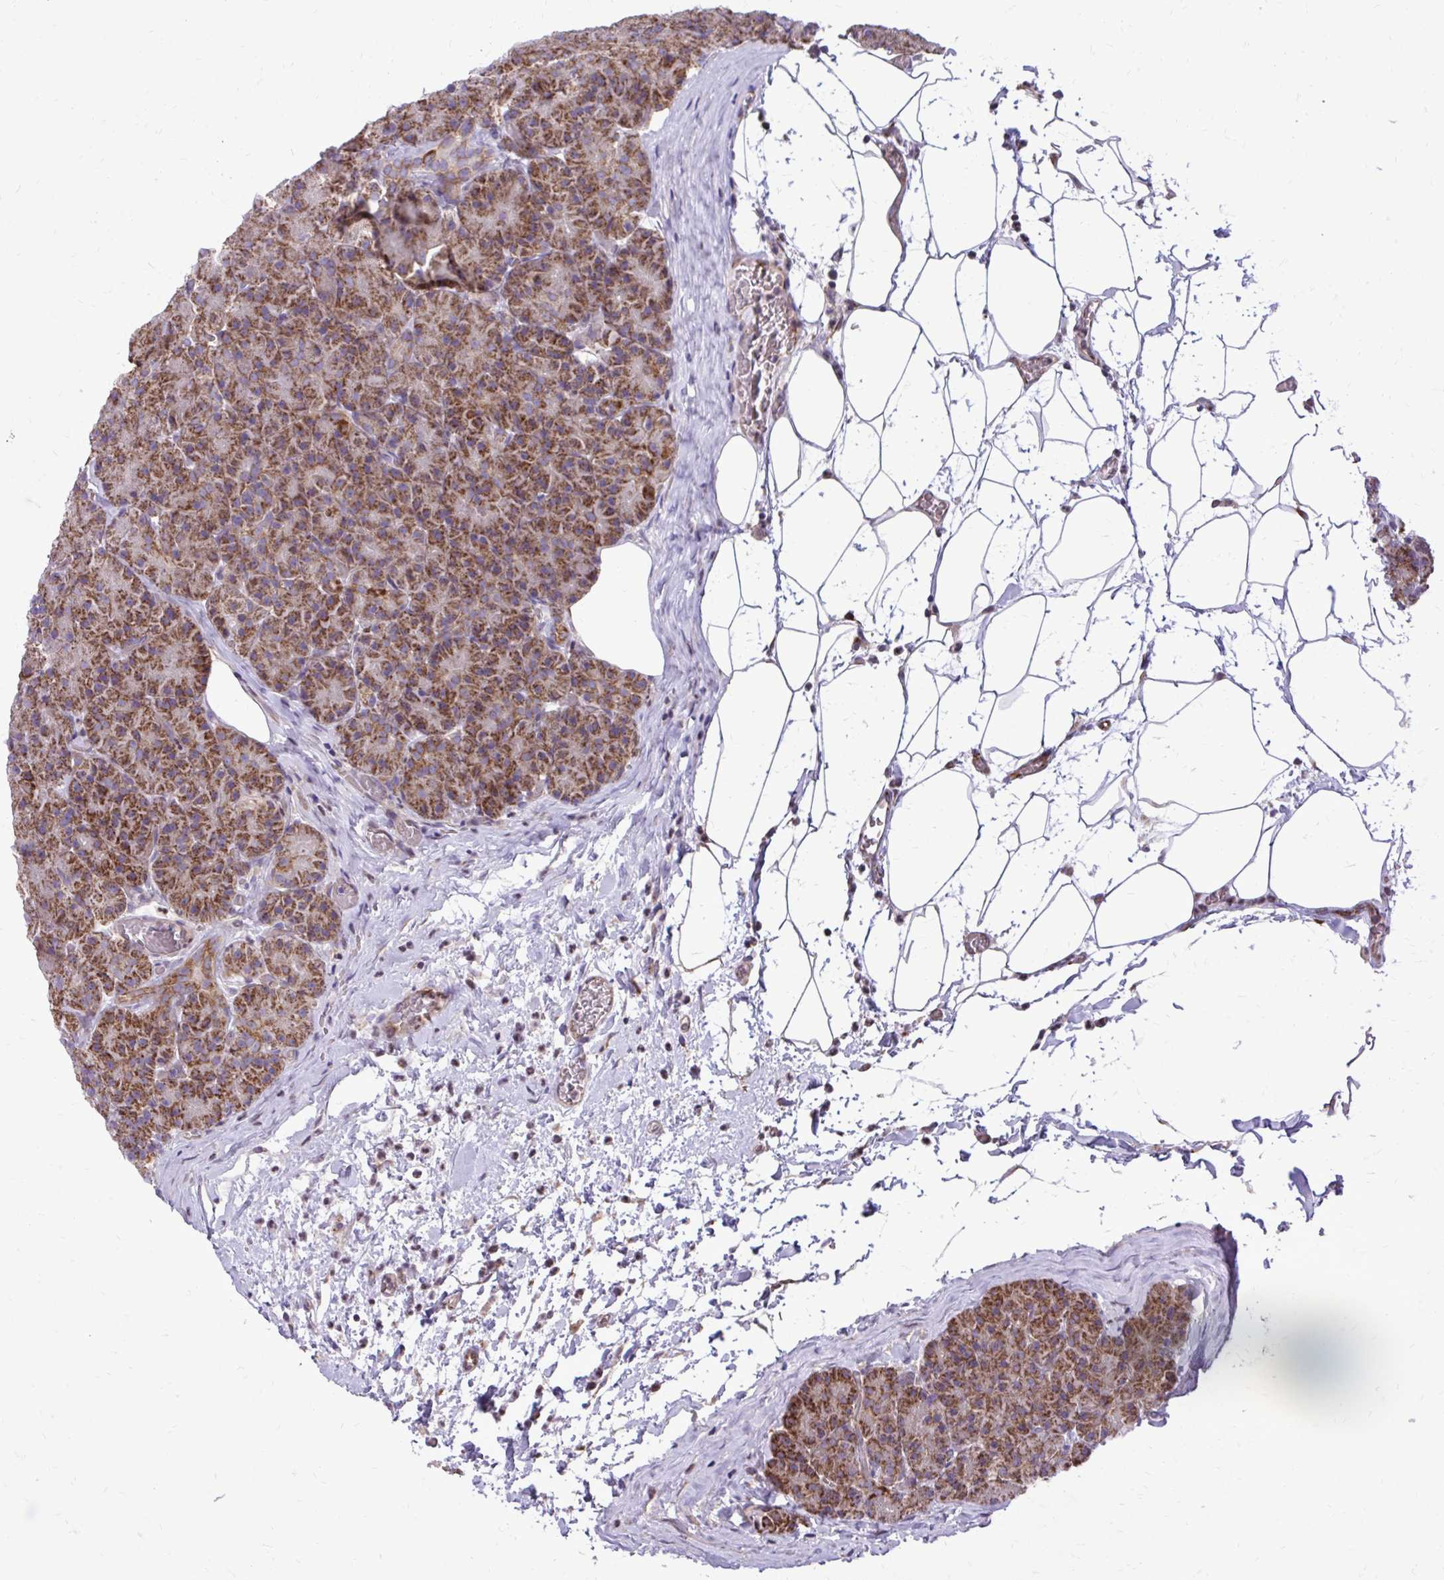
{"staining": {"intensity": "strong", "quantity": "25%-75%", "location": "cytoplasmic/membranous"}, "tissue": "pancreas", "cell_type": "Exocrine glandular cells", "image_type": "normal", "snomed": [{"axis": "morphology", "description": "Normal tissue, NOS"}, {"axis": "topography", "description": "Pancreas"}], "caption": "Pancreas stained with immunohistochemistry (IHC) shows strong cytoplasmic/membranous expression in approximately 25%-75% of exocrine glandular cells.", "gene": "ABCC3", "patient": {"sex": "male", "age": 57}}